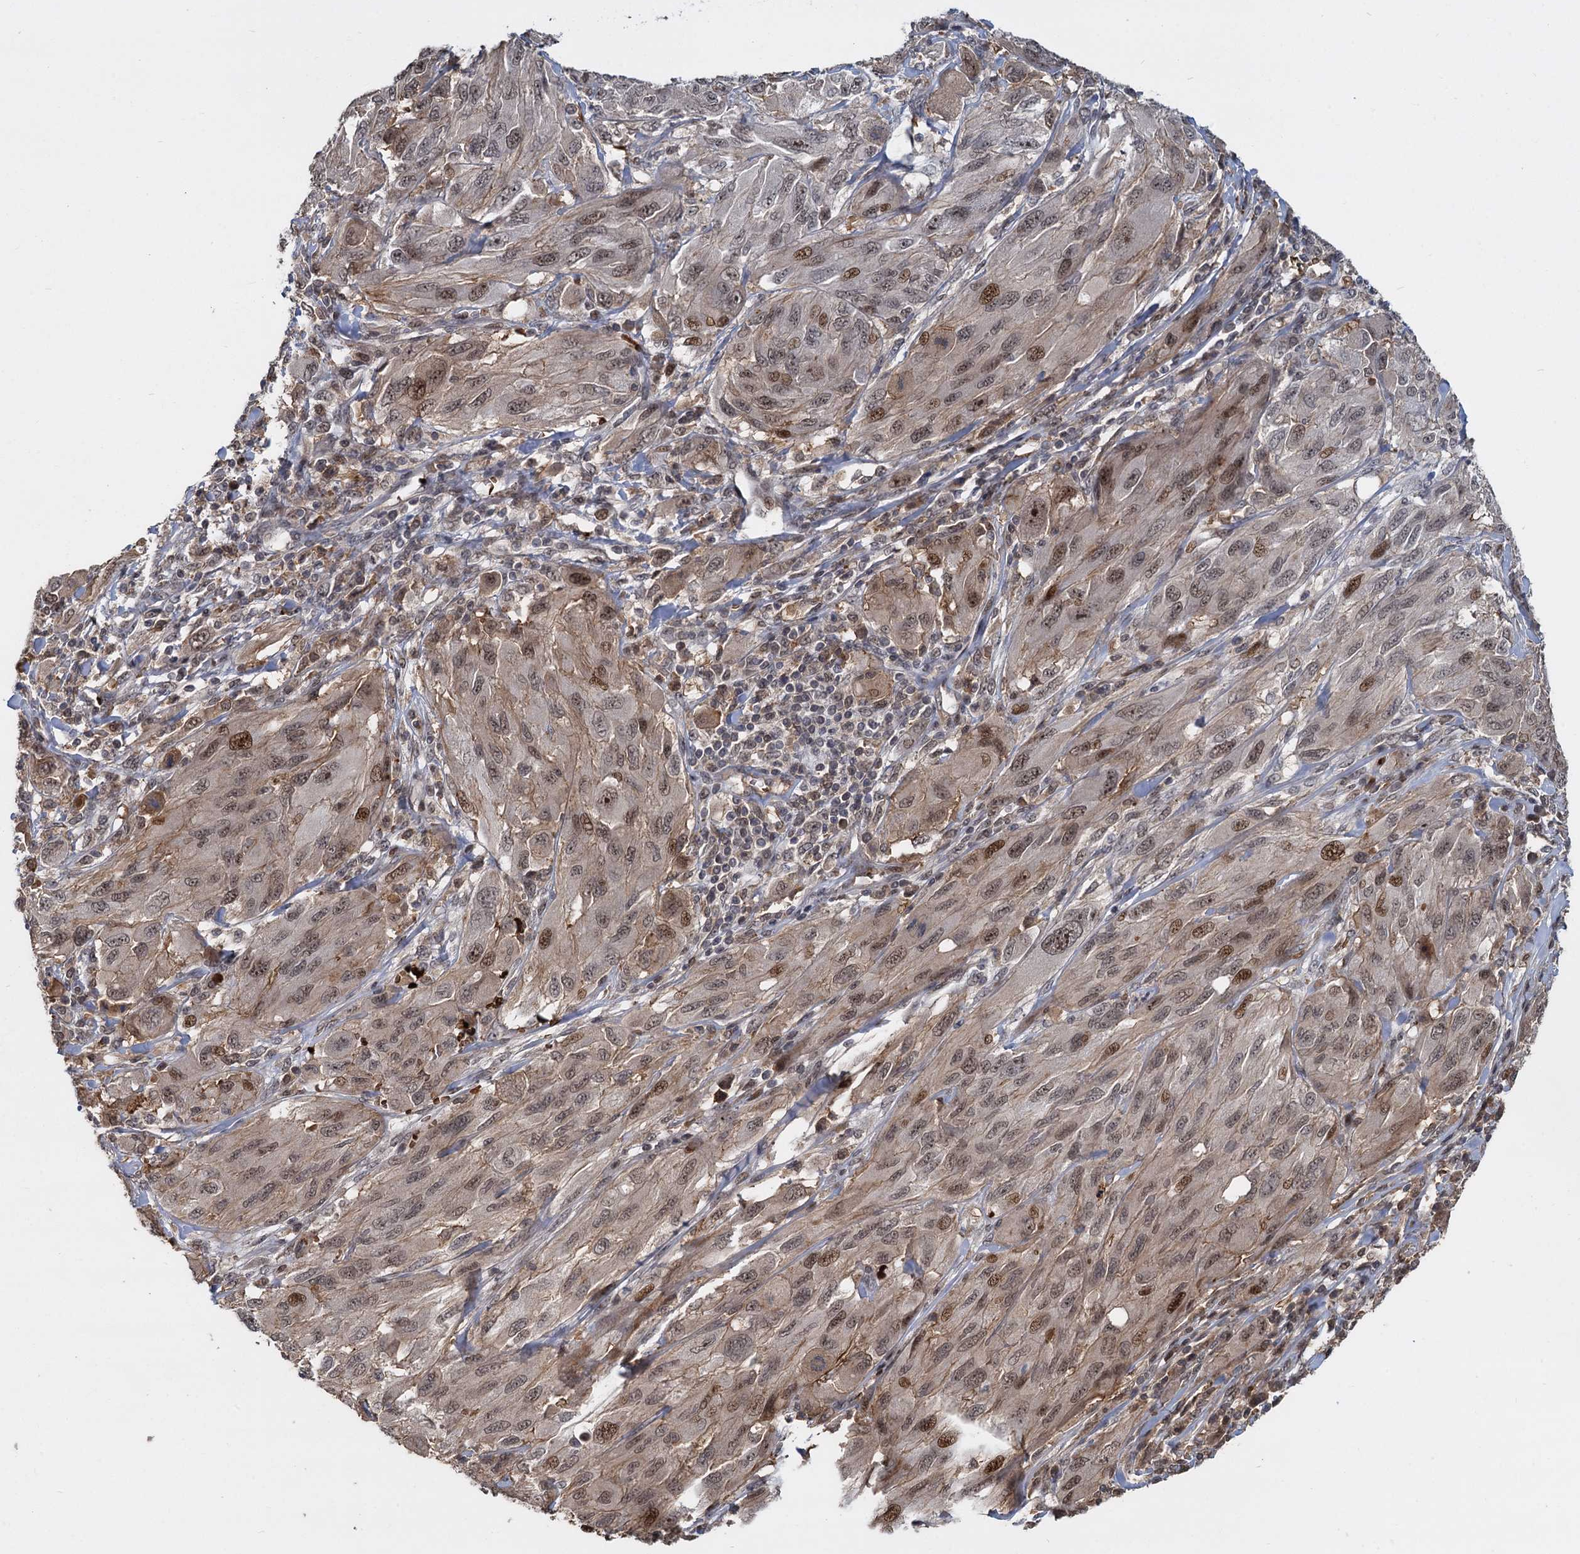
{"staining": {"intensity": "moderate", "quantity": "25%-75%", "location": "nuclear"}, "tissue": "melanoma", "cell_type": "Tumor cells", "image_type": "cancer", "snomed": [{"axis": "morphology", "description": "Malignant melanoma, NOS"}, {"axis": "topography", "description": "Skin"}], "caption": "Malignant melanoma stained with DAB immunohistochemistry (IHC) displays medium levels of moderate nuclear positivity in approximately 25%-75% of tumor cells.", "gene": "FANCI", "patient": {"sex": "female", "age": 91}}